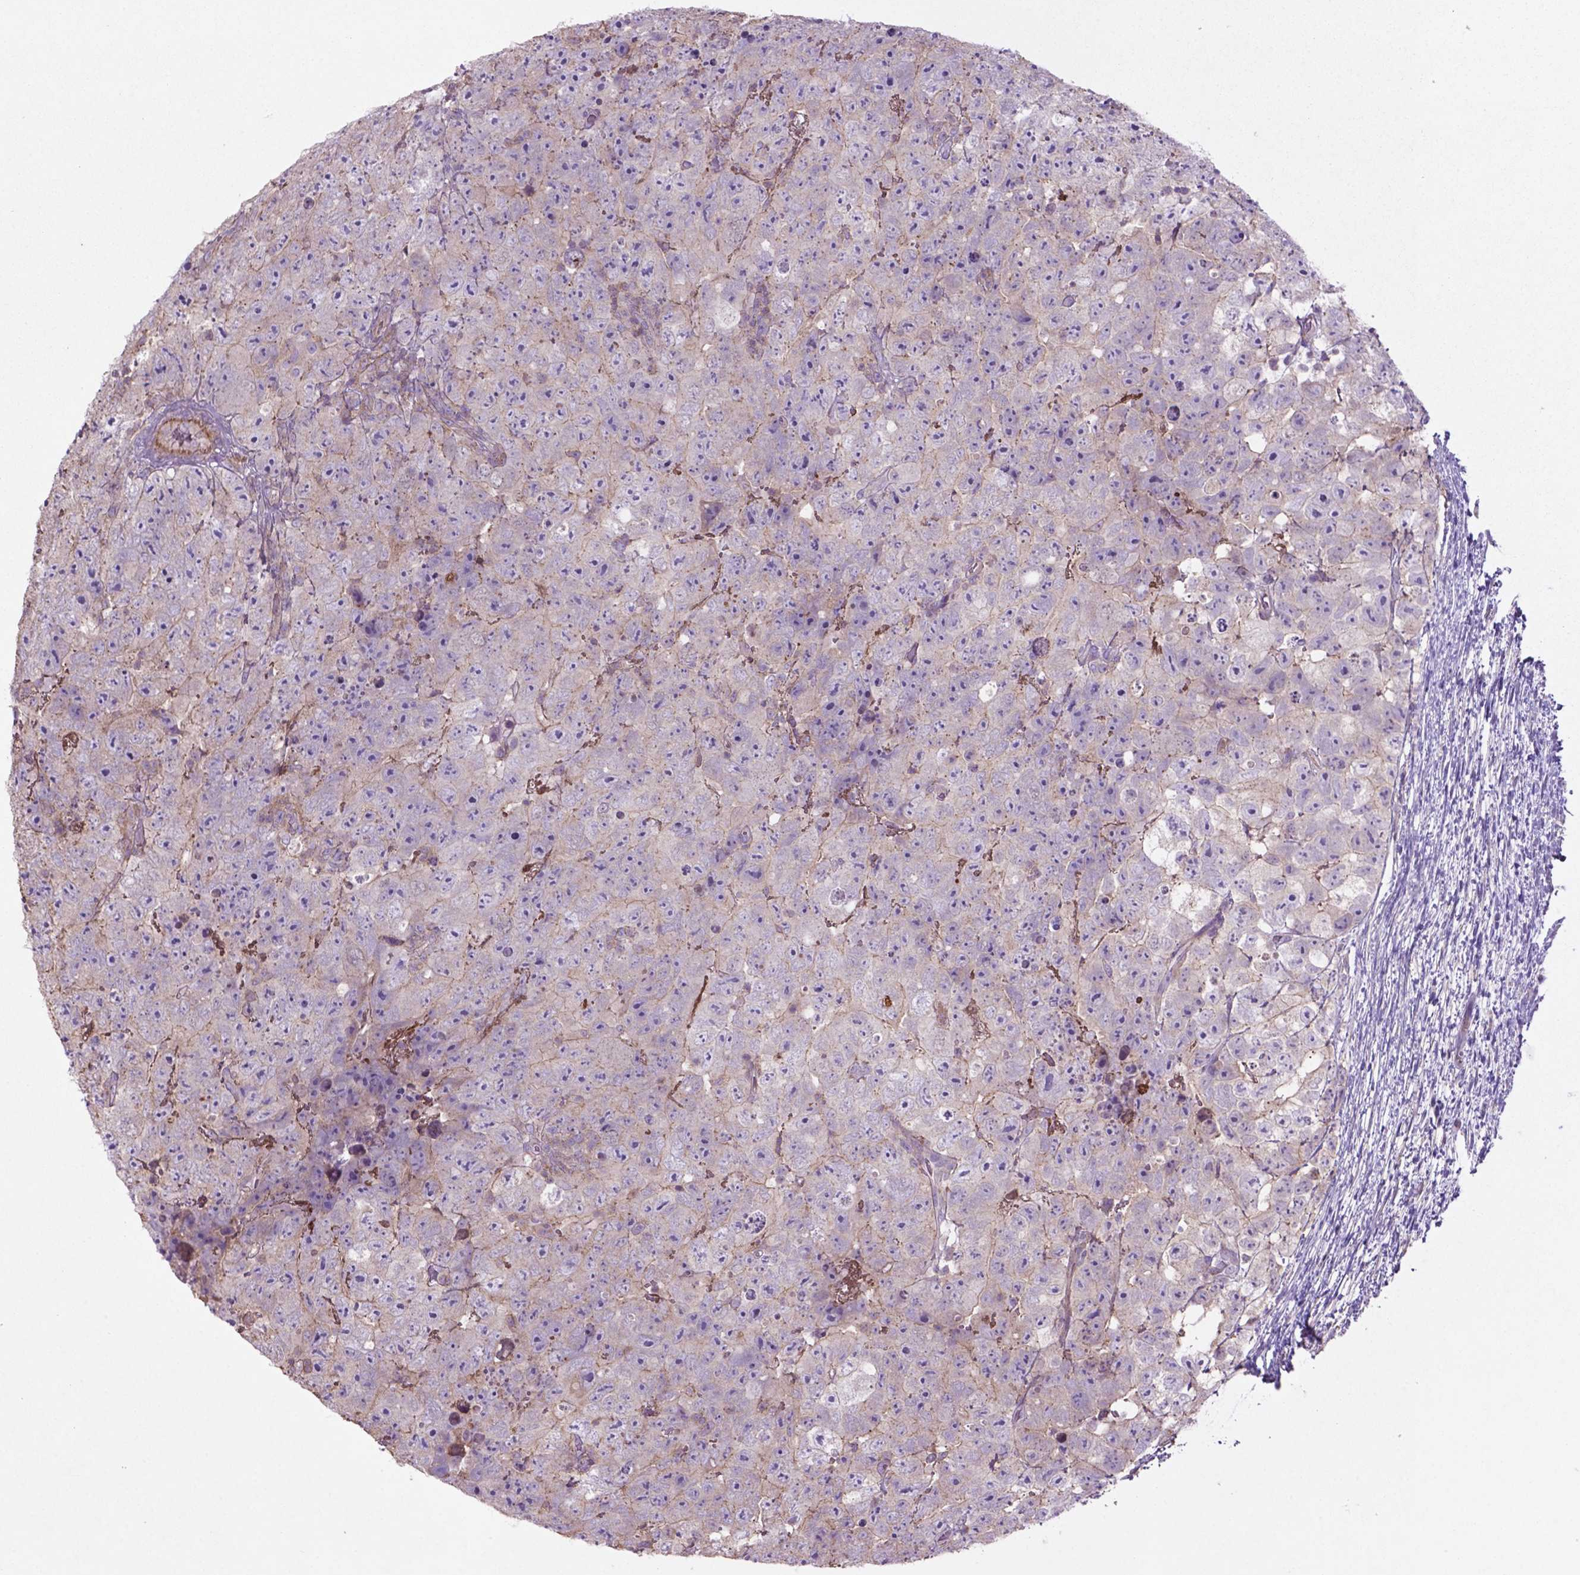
{"staining": {"intensity": "negative", "quantity": "none", "location": "none"}, "tissue": "testis cancer", "cell_type": "Tumor cells", "image_type": "cancer", "snomed": [{"axis": "morphology", "description": "Carcinoma, Embryonal, NOS"}, {"axis": "topography", "description": "Testis"}], "caption": "IHC image of testis cancer (embryonal carcinoma) stained for a protein (brown), which exhibits no positivity in tumor cells.", "gene": "BMP4", "patient": {"sex": "male", "age": 24}}